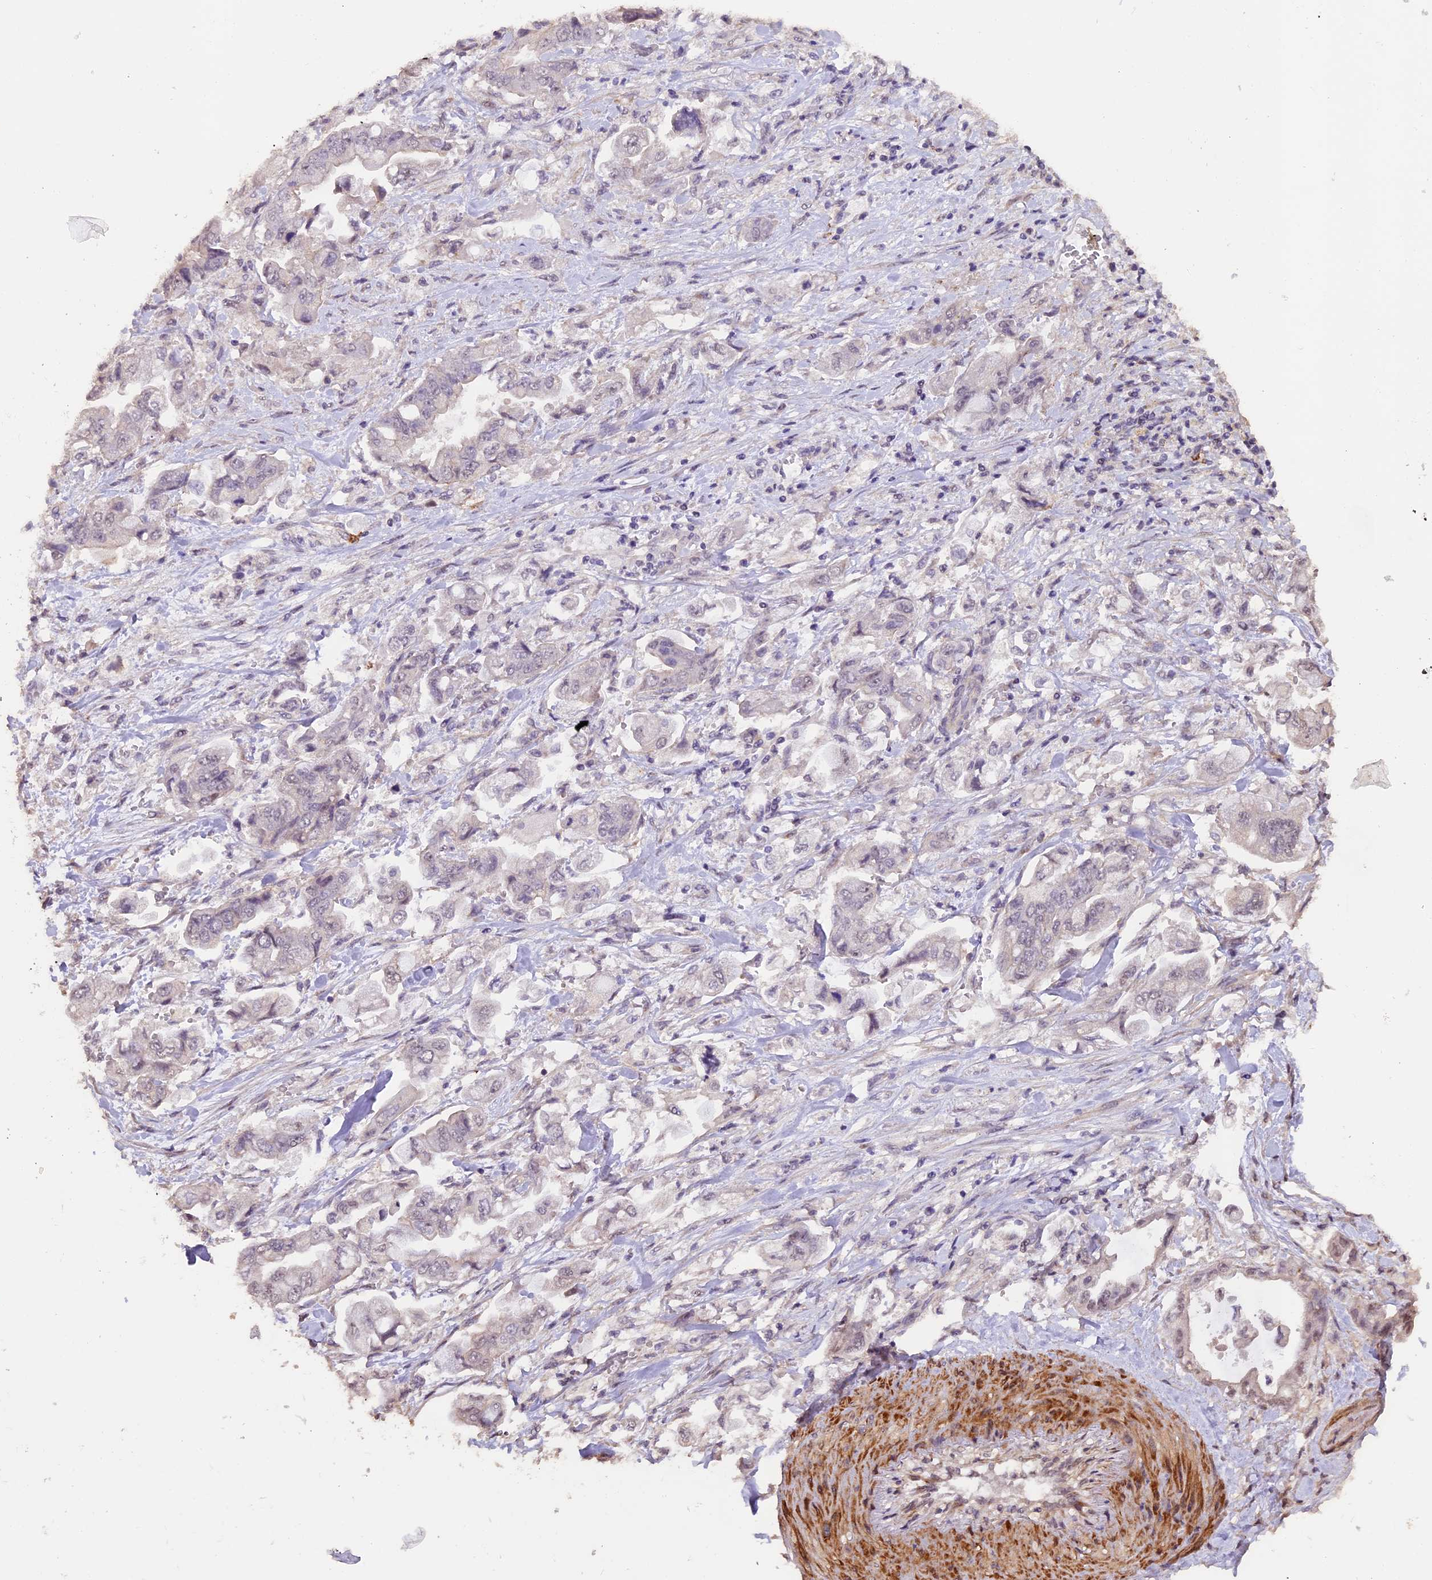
{"staining": {"intensity": "negative", "quantity": "none", "location": "none"}, "tissue": "stomach cancer", "cell_type": "Tumor cells", "image_type": "cancer", "snomed": [{"axis": "morphology", "description": "Adenocarcinoma, NOS"}, {"axis": "topography", "description": "Stomach"}], "caption": "Immunohistochemical staining of stomach cancer shows no significant staining in tumor cells. Brightfield microscopy of immunohistochemistry (IHC) stained with DAB (brown) and hematoxylin (blue), captured at high magnification.", "gene": "GNB5", "patient": {"sex": "male", "age": 62}}